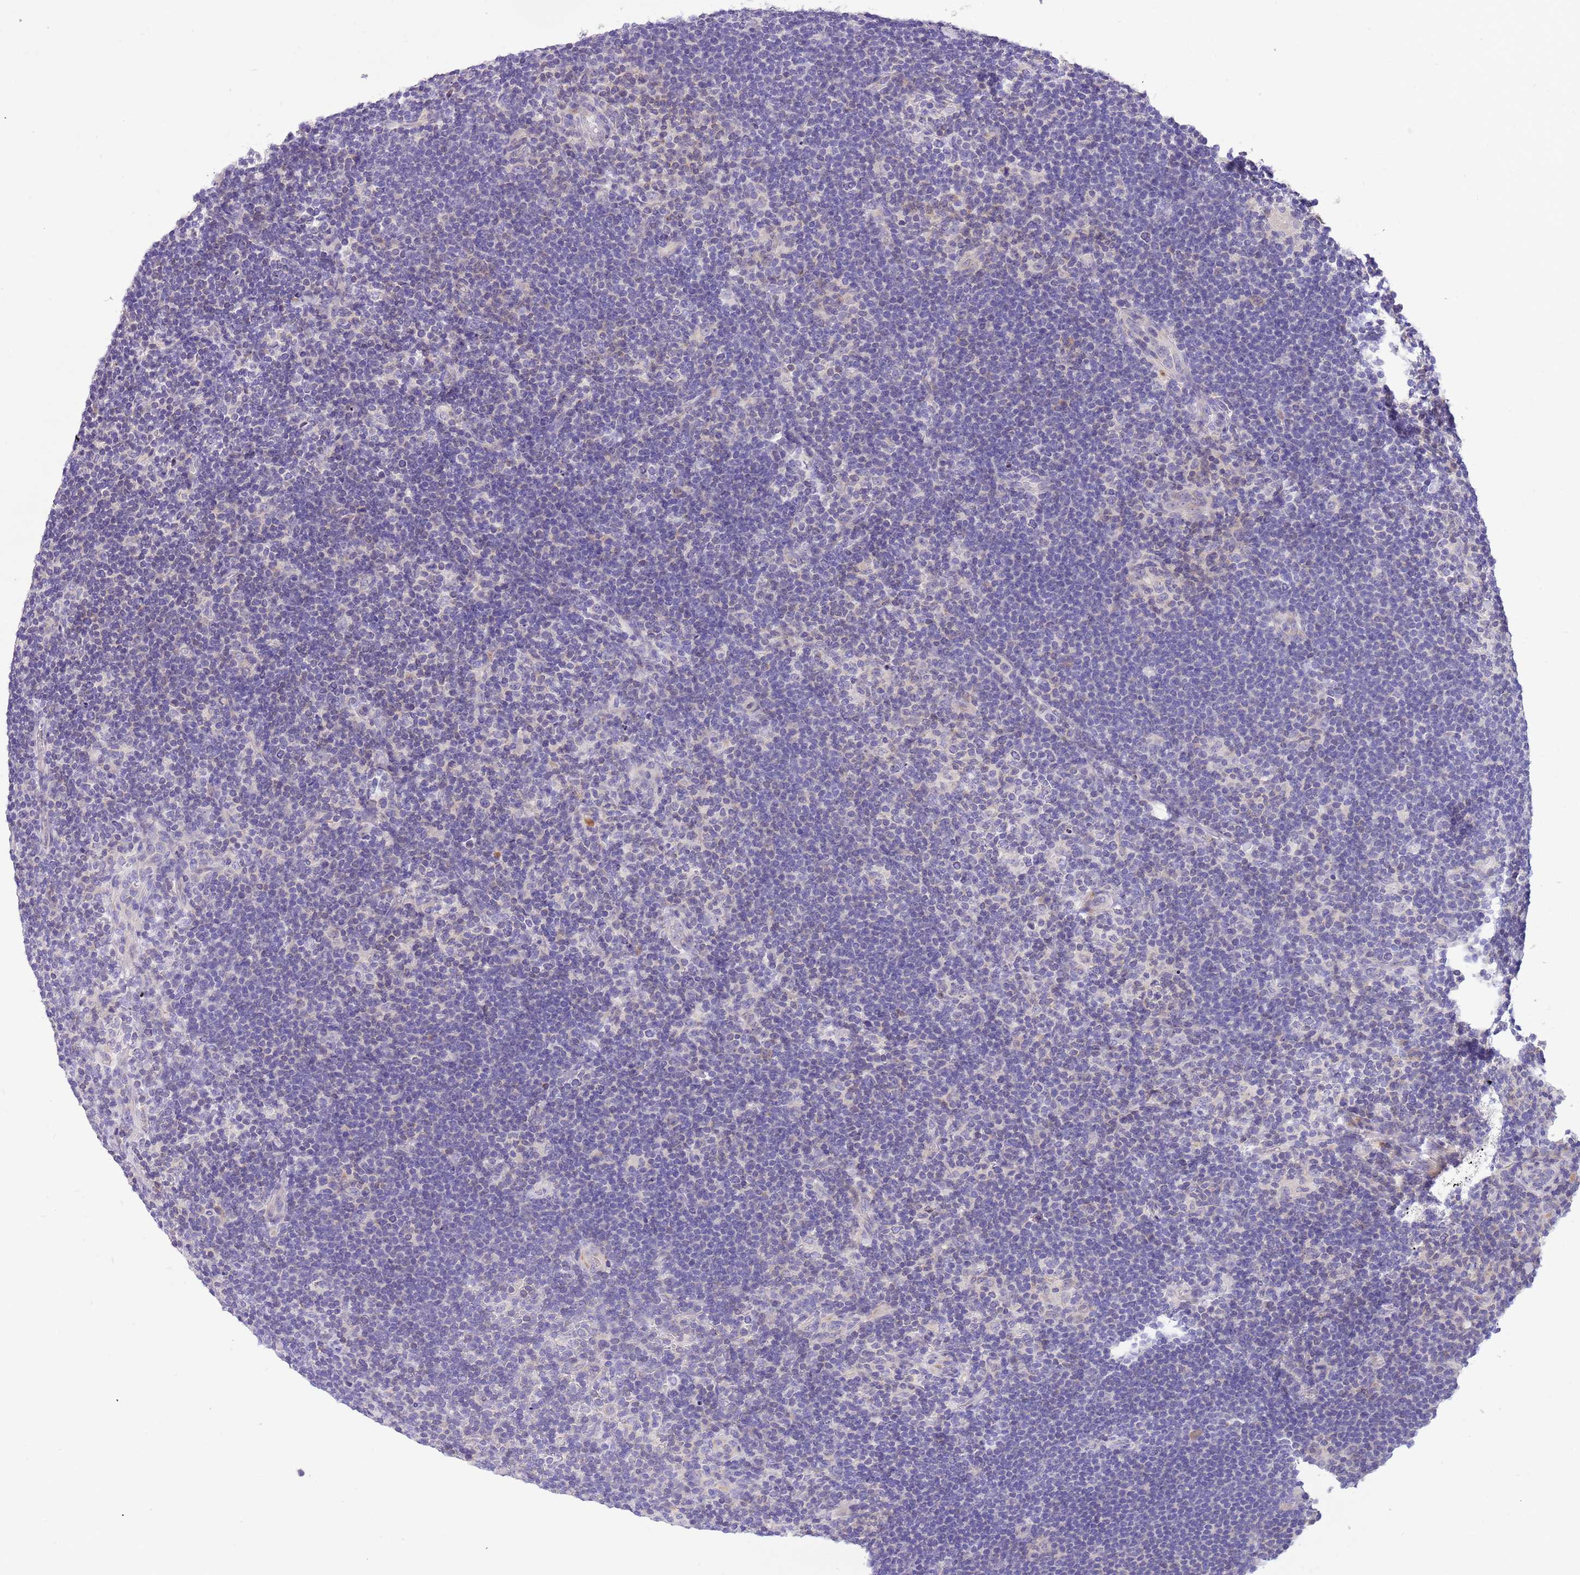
{"staining": {"intensity": "negative", "quantity": "none", "location": "none"}, "tissue": "lymphoma", "cell_type": "Tumor cells", "image_type": "cancer", "snomed": [{"axis": "morphology", "description": "Hodgkin's disease, NOS"}, {"axis": "topography", "description": "Lymph node"}], "caption": "The immunohistochemistry (IHC) image has no significant positivity in tumor cells of lymphoma tissue. The staining is performed using DAB (3,3'-diaminobenzidine) brown chromogen with nuclei counter-stained in using hematoxylin.", "gene": "GLCE", "patient": {"sex": "female", "age": 57}}